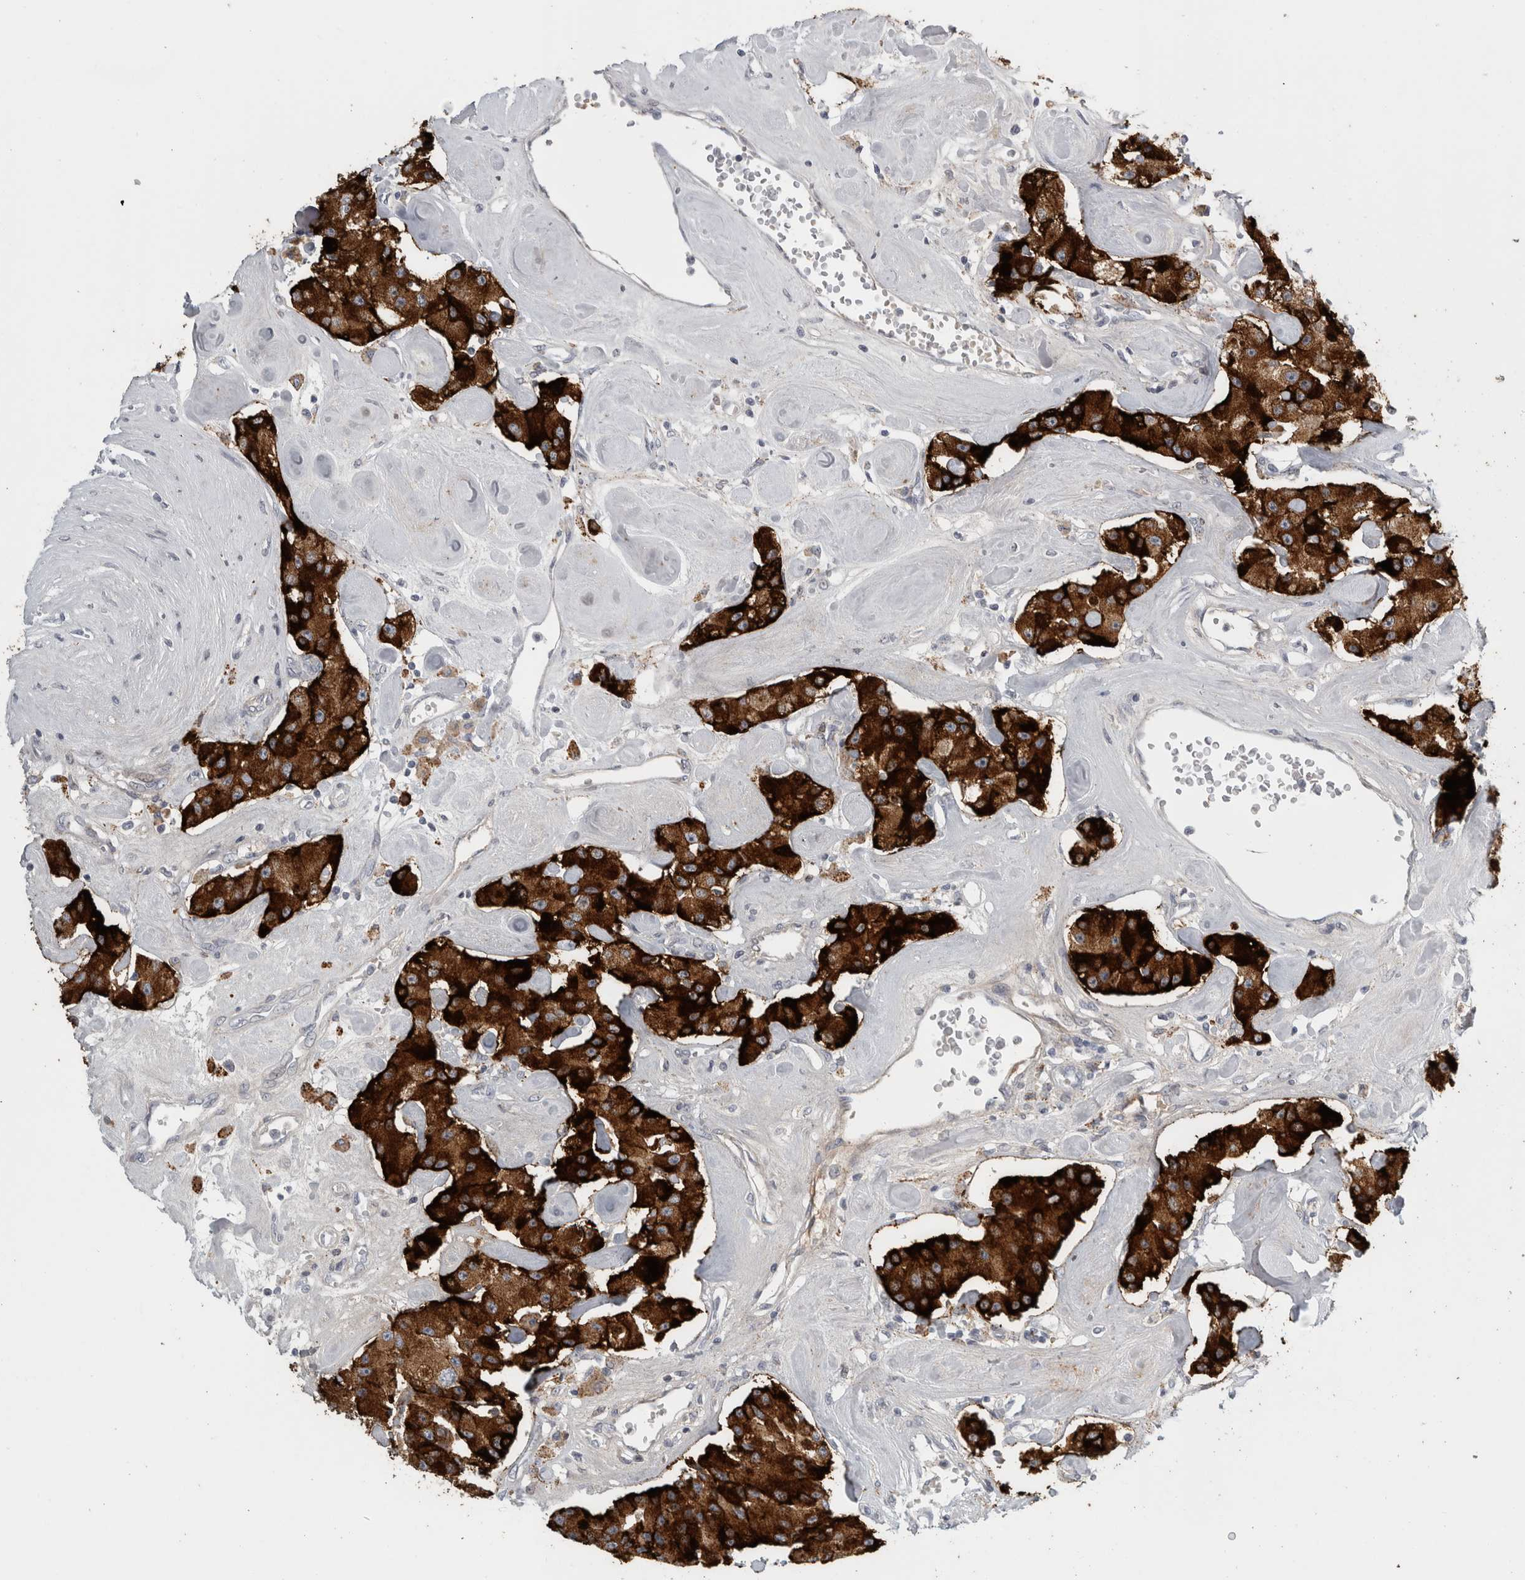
{"staining": {"intensity": "strong", "quantity": ">75%", "location": "cytoplasmic/membranous"}, "tissue": "carcinoid", "cell_type": "Tumor cells", "image_type": "cancer", "snomed": [{"axis": "morphology", "description": "Carcinoid, malignant, NOS"}, {"axis": "topography", "description": "Pancreas"}], "caption": "High-power microscopy captured an IHC image of malignant carcinoid, revealing strong cytoplasmic/membranous expression in approximately >75% of tumor cells.", "gene": "CPE", "patient": {"sex": "male", "age": 41}}